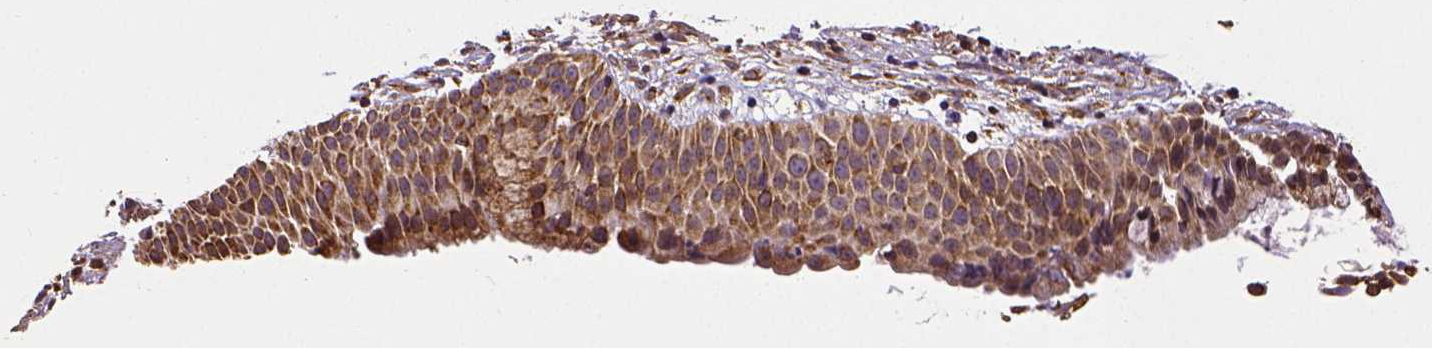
{"staining": {"intensity": "strong", "quantity": ">75%", "location": "cytoplasmic/membranous"}, "tissue": "nasopharynx", "cell_type": "Respiratory epithelial cells", "image_type": "normal", "snomed": [{"axis": "morphology", "description": "Normal tissue, NOS"}, {"axis": "topography", "description": "Nasopharynx"}], "caption": "Immunohistochemistry photomicrograph of unremarkable nasopharynx: nasopharynx stained using IHC displays high levels of strong protein expression localized specifically in the cytoplasmic/membranous of respiratory epithelial cells, appearing as a cytoplasmic/membranous brown color.", "gene": "MTDH", "patient": {"sex": "male", "age": 67}}